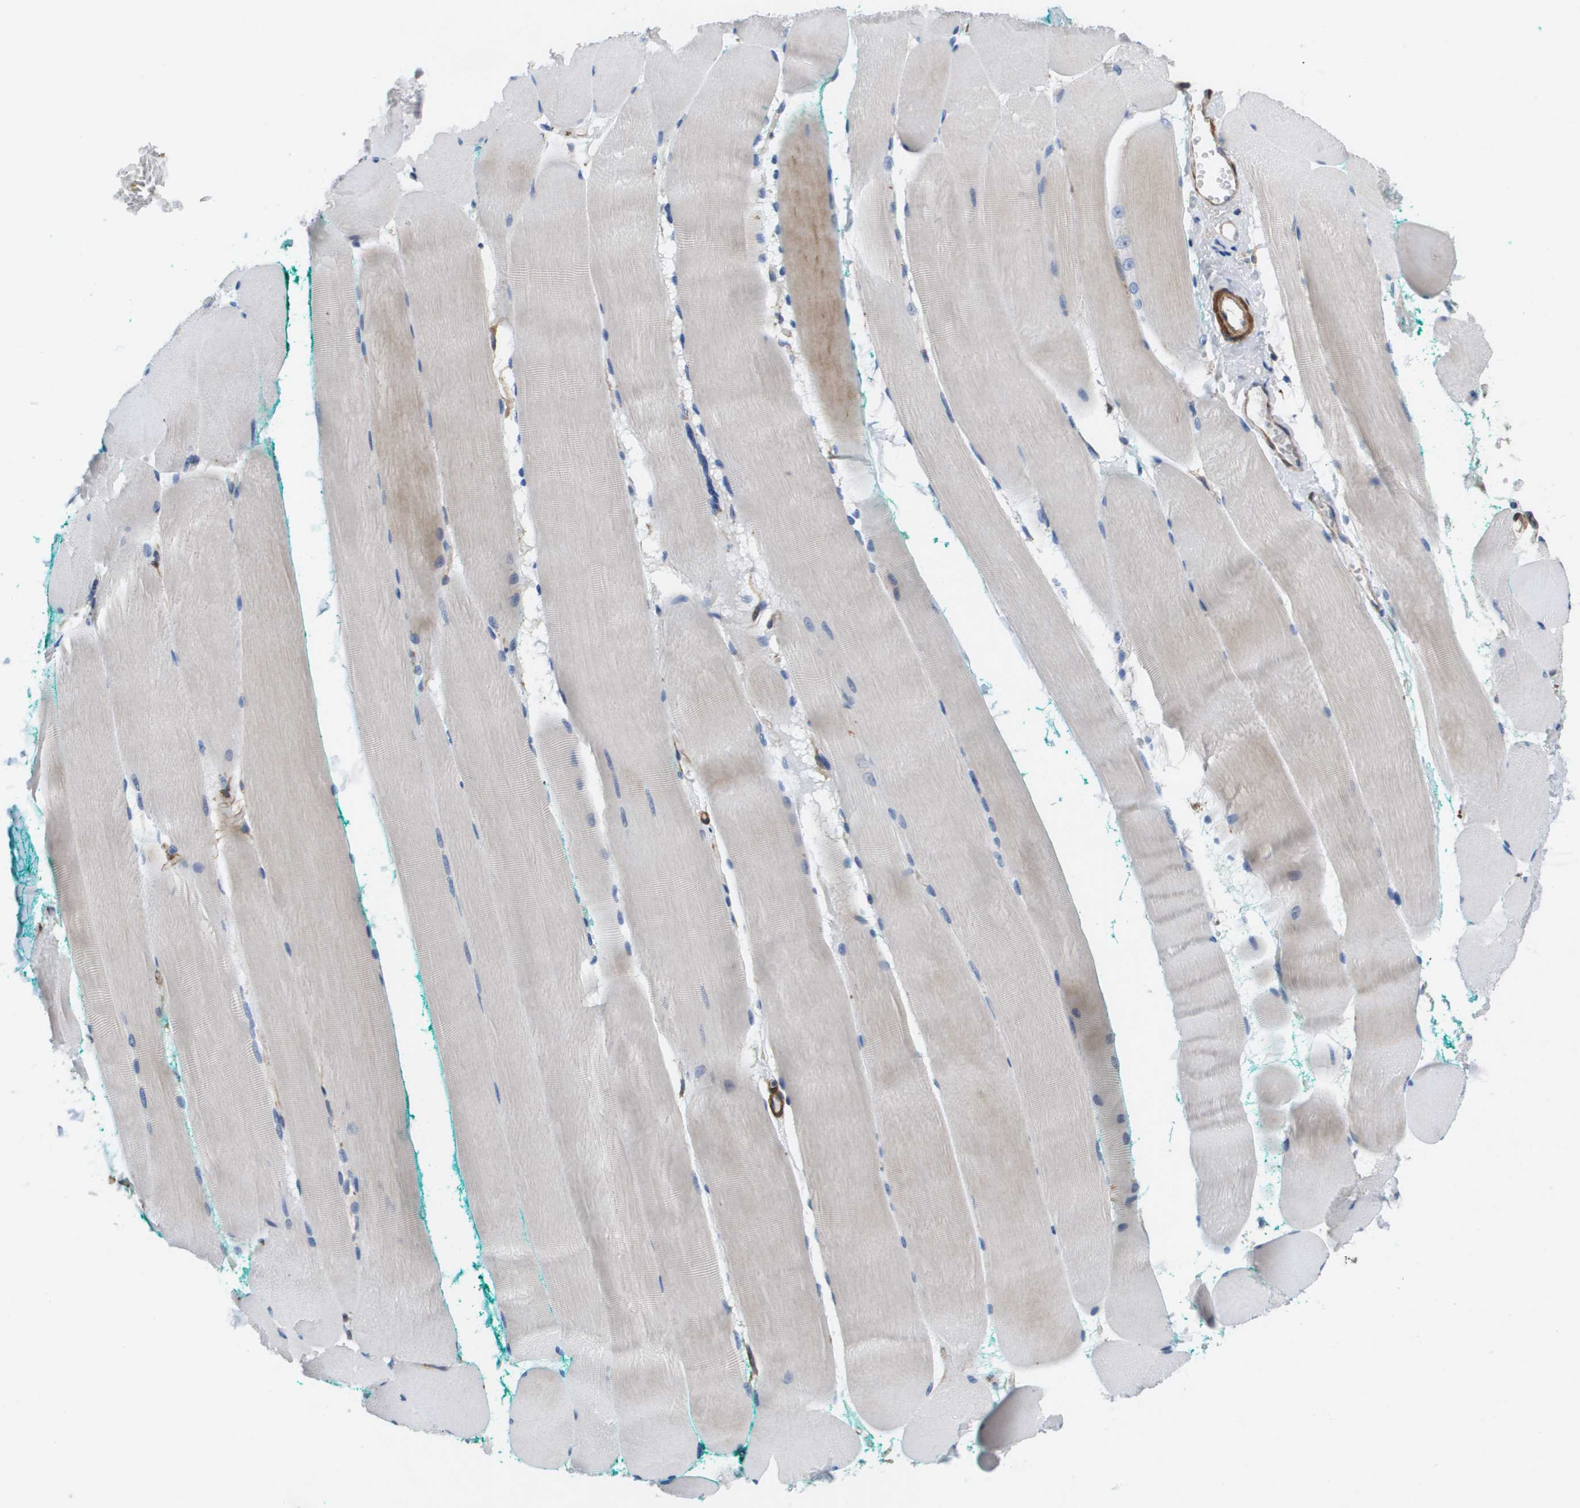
{"staining": {"intensity": "negative", "quantity": "none", "location": "none"}, "tissue": "skeletal muscle", "cell_type": "Myocytes", "image_type": "normal", "snomed": [{"axis": "morphology", "description": "Normal tissue, NOS"}, {"axis": "morphology", "description": "Squamous cell carcinoma, NOS"}, {"axis": "topography", "description": "Skeletal muscle"}], "caption": "Immunohistochemistry (IHC) of benign skeletal muscle demonstrates no staining in myocytes.", "gene": "LPP", "patient": {"sex": "male", "age": 51}}